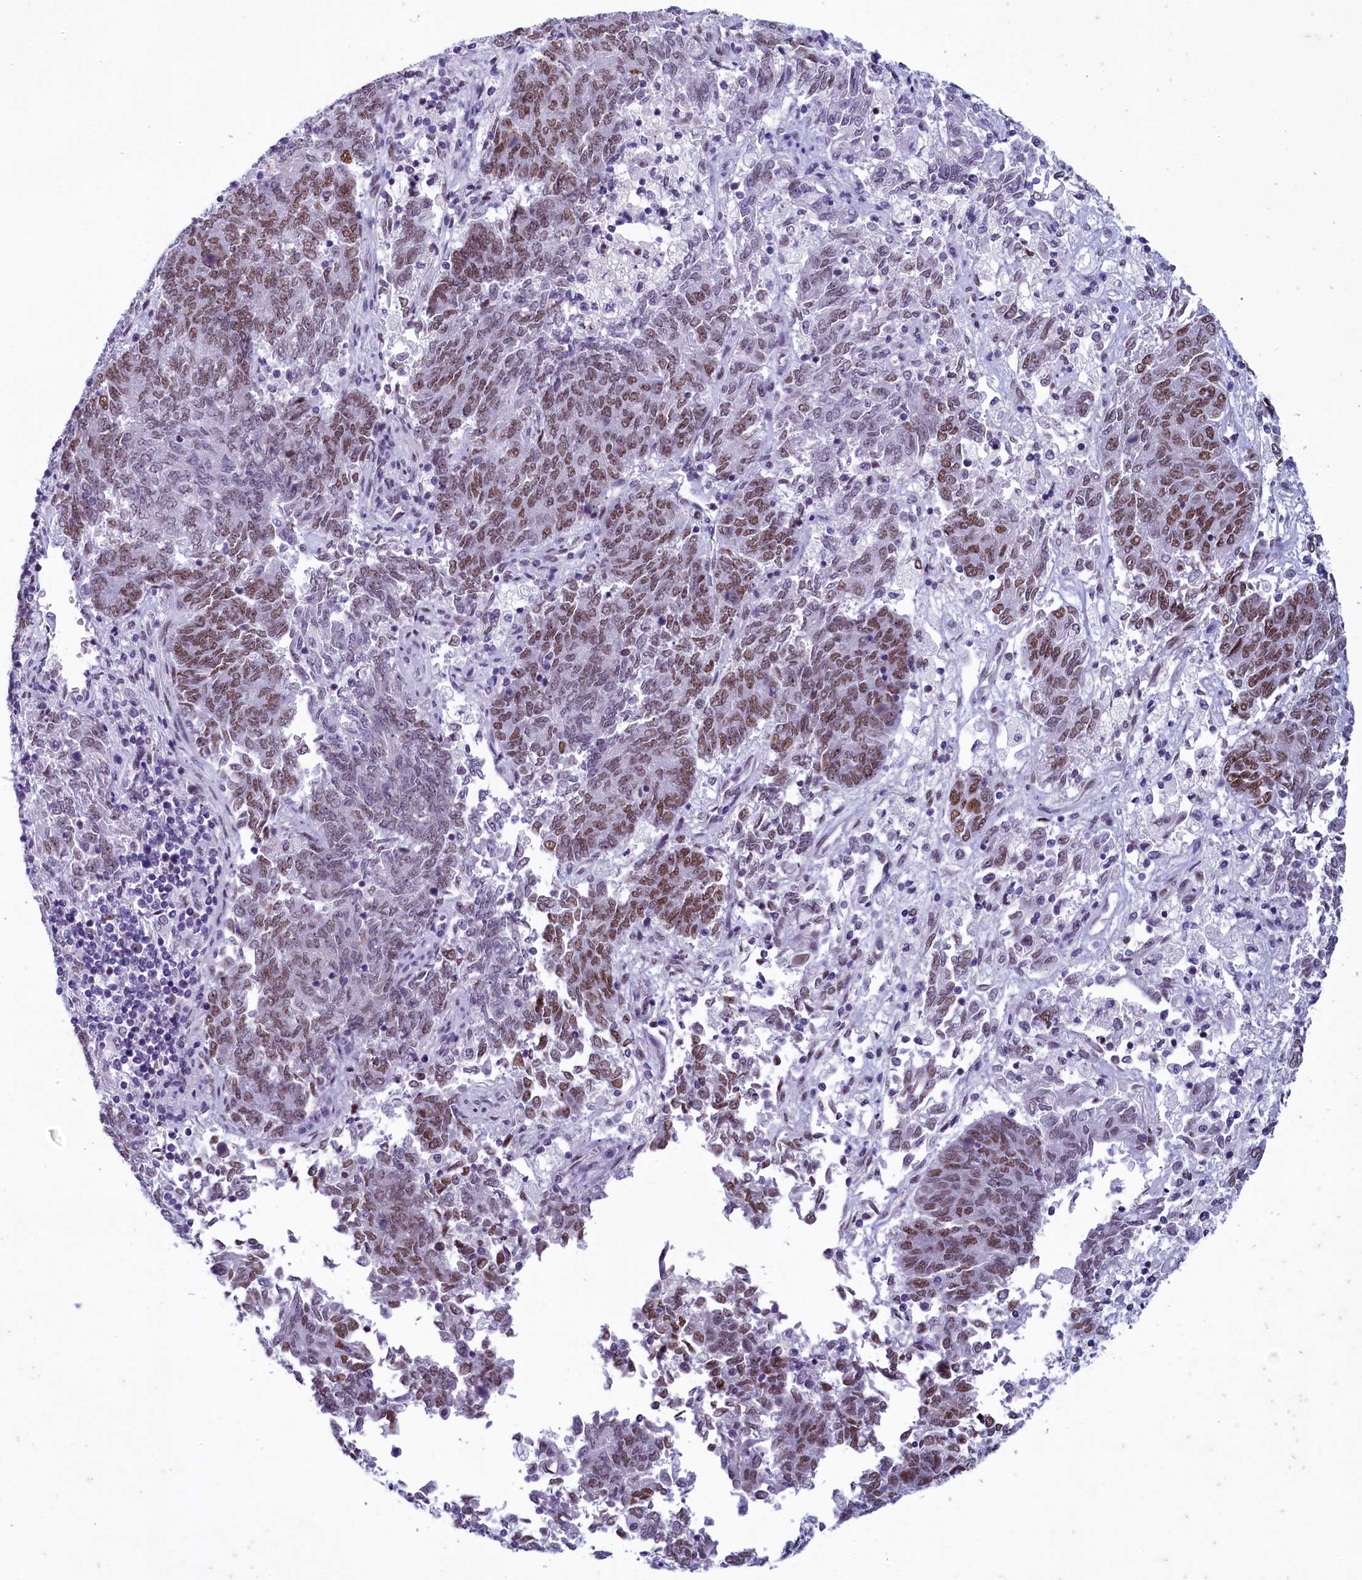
{"staining": {"intensity": "moderate", "quantity": "25%-75%", "location": "nuclear"}, "tissue": "endometrial cancer", "cell_type": "Tumor cells", "image_type": "cancer", "snomed": [{"axis": "morphology", "description": "Adenocarcinoma, NOS"}, {"axis": "topography", "description": "Endometrium"}], "caption": "Endometrial adenocarcinoma stained with a protein marker demonstrates moderate staining in tumor cells.", "gene": "SUGP2", "patient": {"sex": "female", "age": 80}}